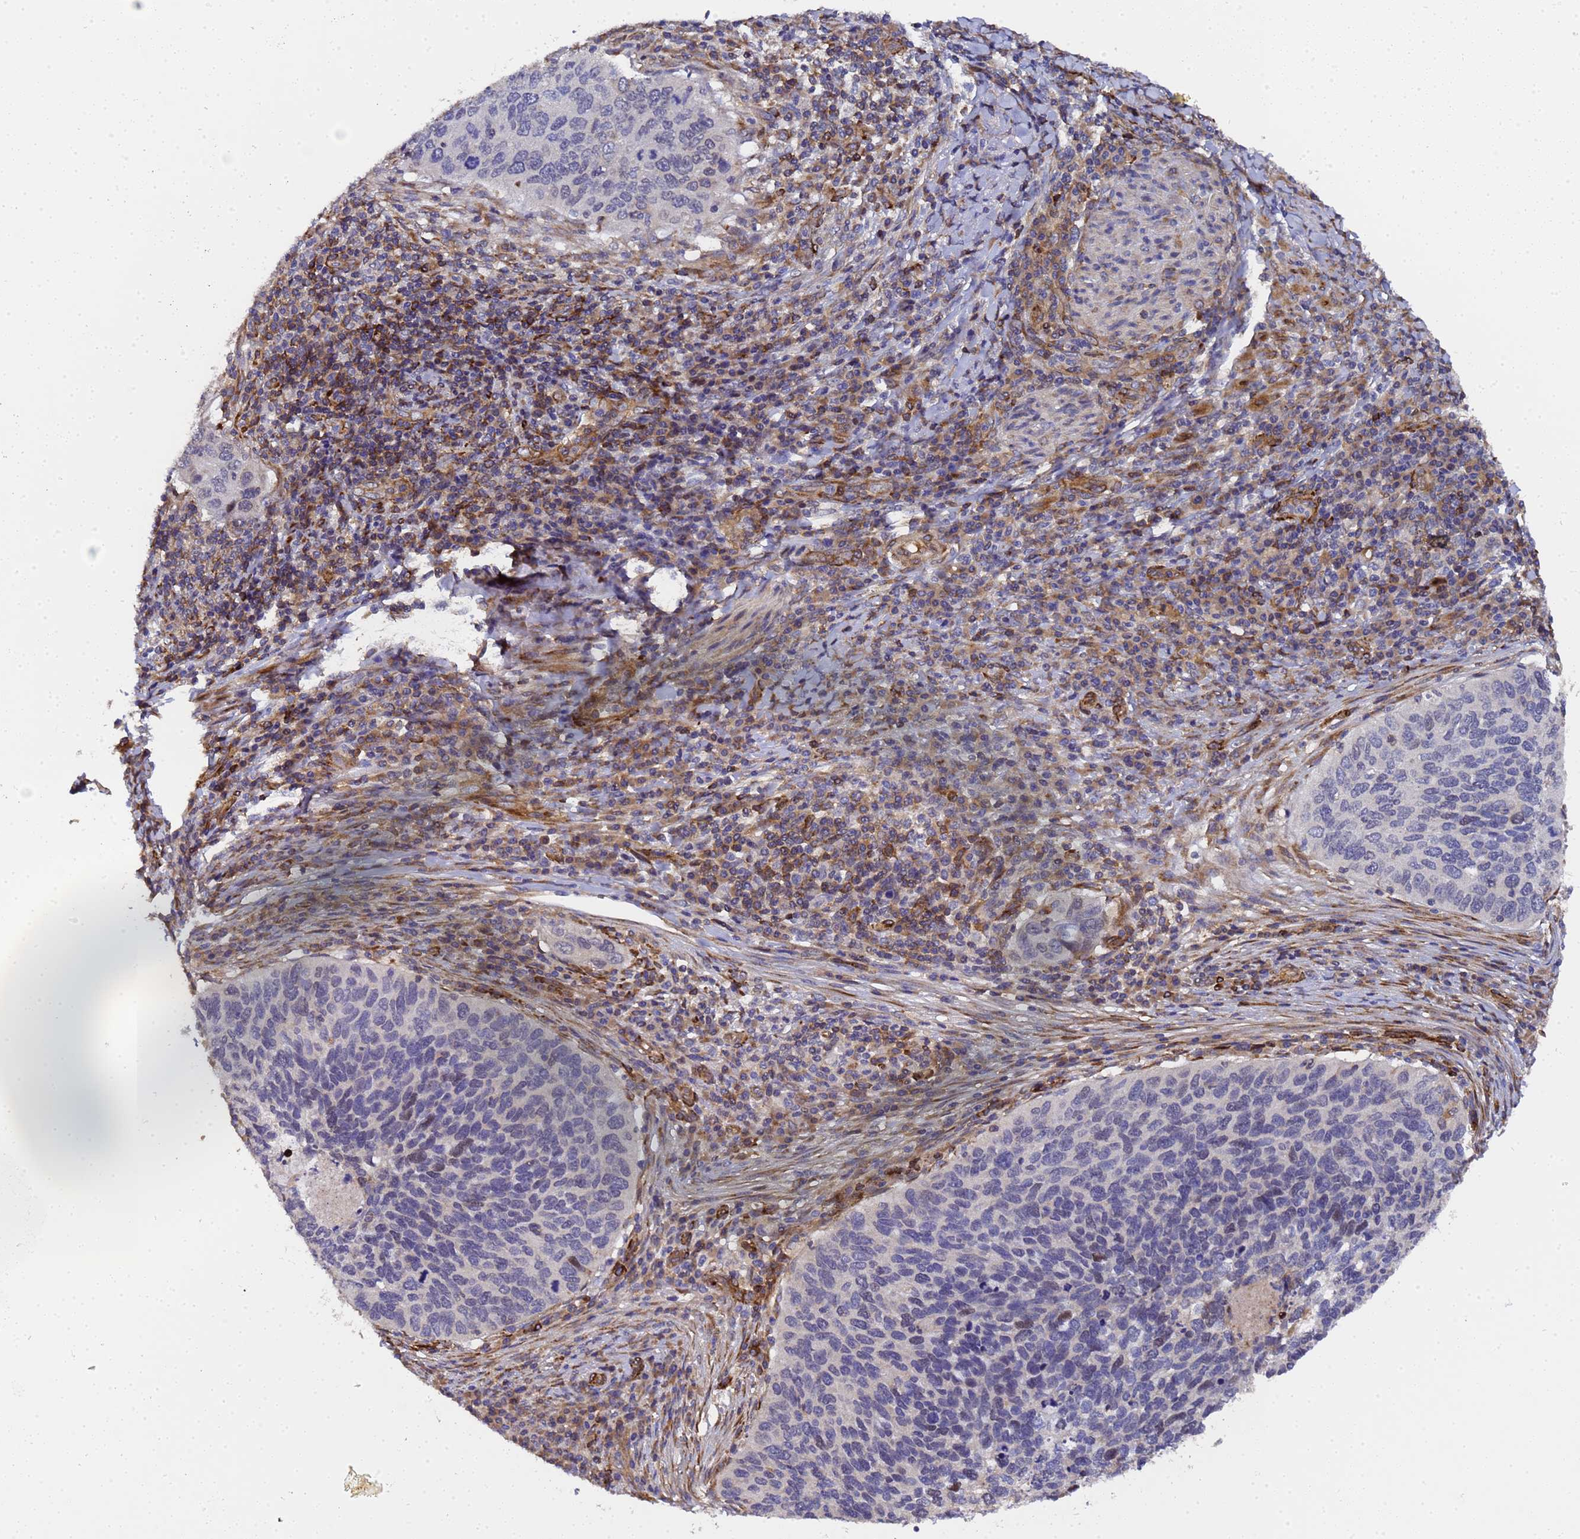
{"staining": {"intensity": "weak", "quantity": "<25%", "location": "nuclear"}, "tissue": "cervical cancer", "cell_type": "Tumor cells", "image_type": "cancer", "snomed": [{"axis": "morphology", "description": "Squamous cell carcinoma, NOS"}, {"axis": "topography", "description": "Cervix"}], "caption": "Histopathology image shows no protein expression in tumor cells of cervical cancer (squamous cell carcinoma) tissue.", "gene": "MOCS1", "patient": {"sex": "female", "age": 38}}